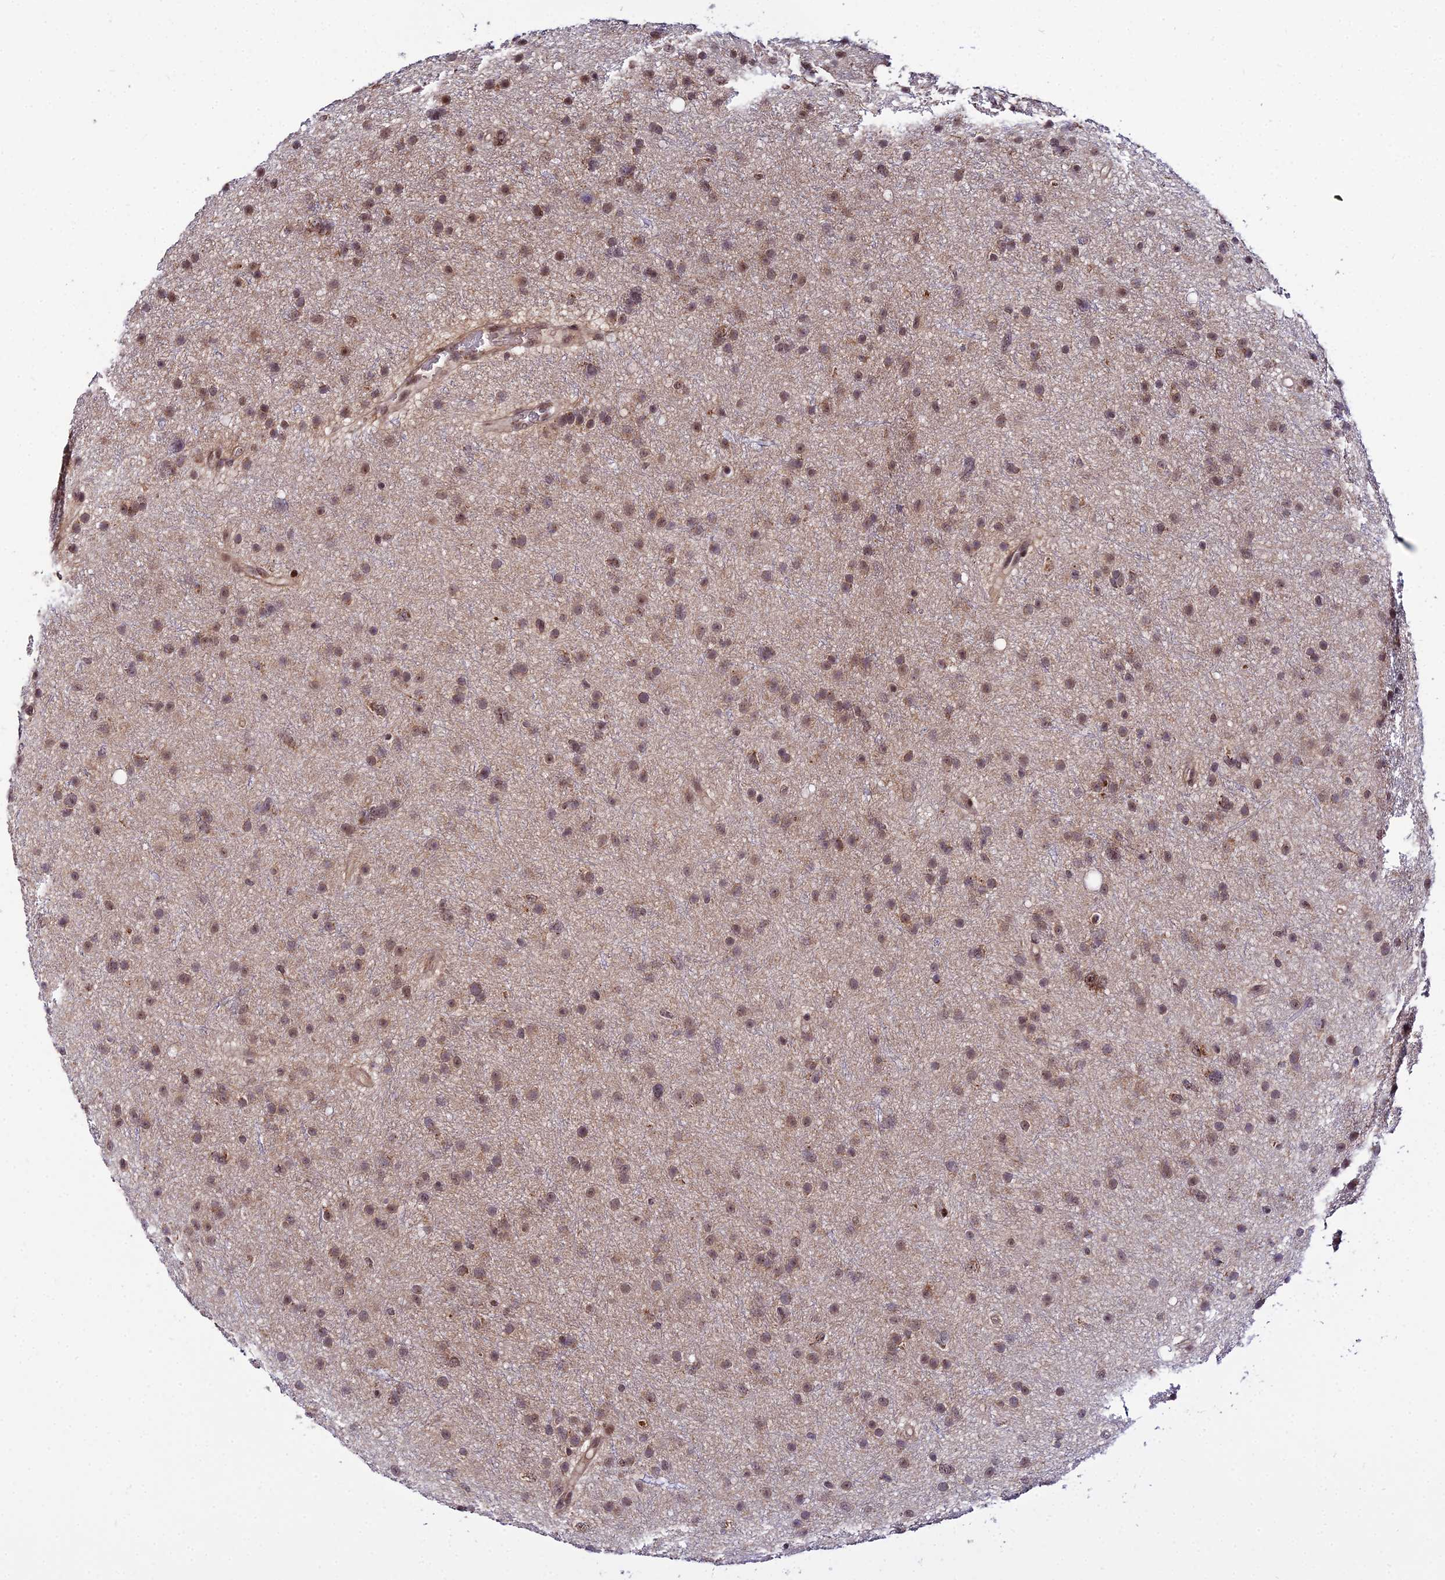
{"staining": {"intensity": "moderate", "quantity": ">75%", "location": "cytoplasmic/membranous,nuclear"}, "tissue": "glioma", "cell_type": "Tumor cells", "image_type": "cancer", "snomed": [{"axis": "morphology", "description": "Glioma, malignant, Low grade"}, {"axis": "topography", "description": "Cerebral cortex"}], "caption": "Immunohistochemistry (IHC) staining of glioma, which exhibits medium levels of moderate cytoplasmic/membranous and nuclear expression in approximately >75% of tumor cells indicating moderate cytoplasmic/membranous and nuclear protein expression. The staining was performed using DAB (3,3'-diaminobenzidine) (brown) for protein detection and nuclei were counterstained in hematoxylin (blue).", "gene": "CIB3", "patient": {"sex": "female", "age": 39}}